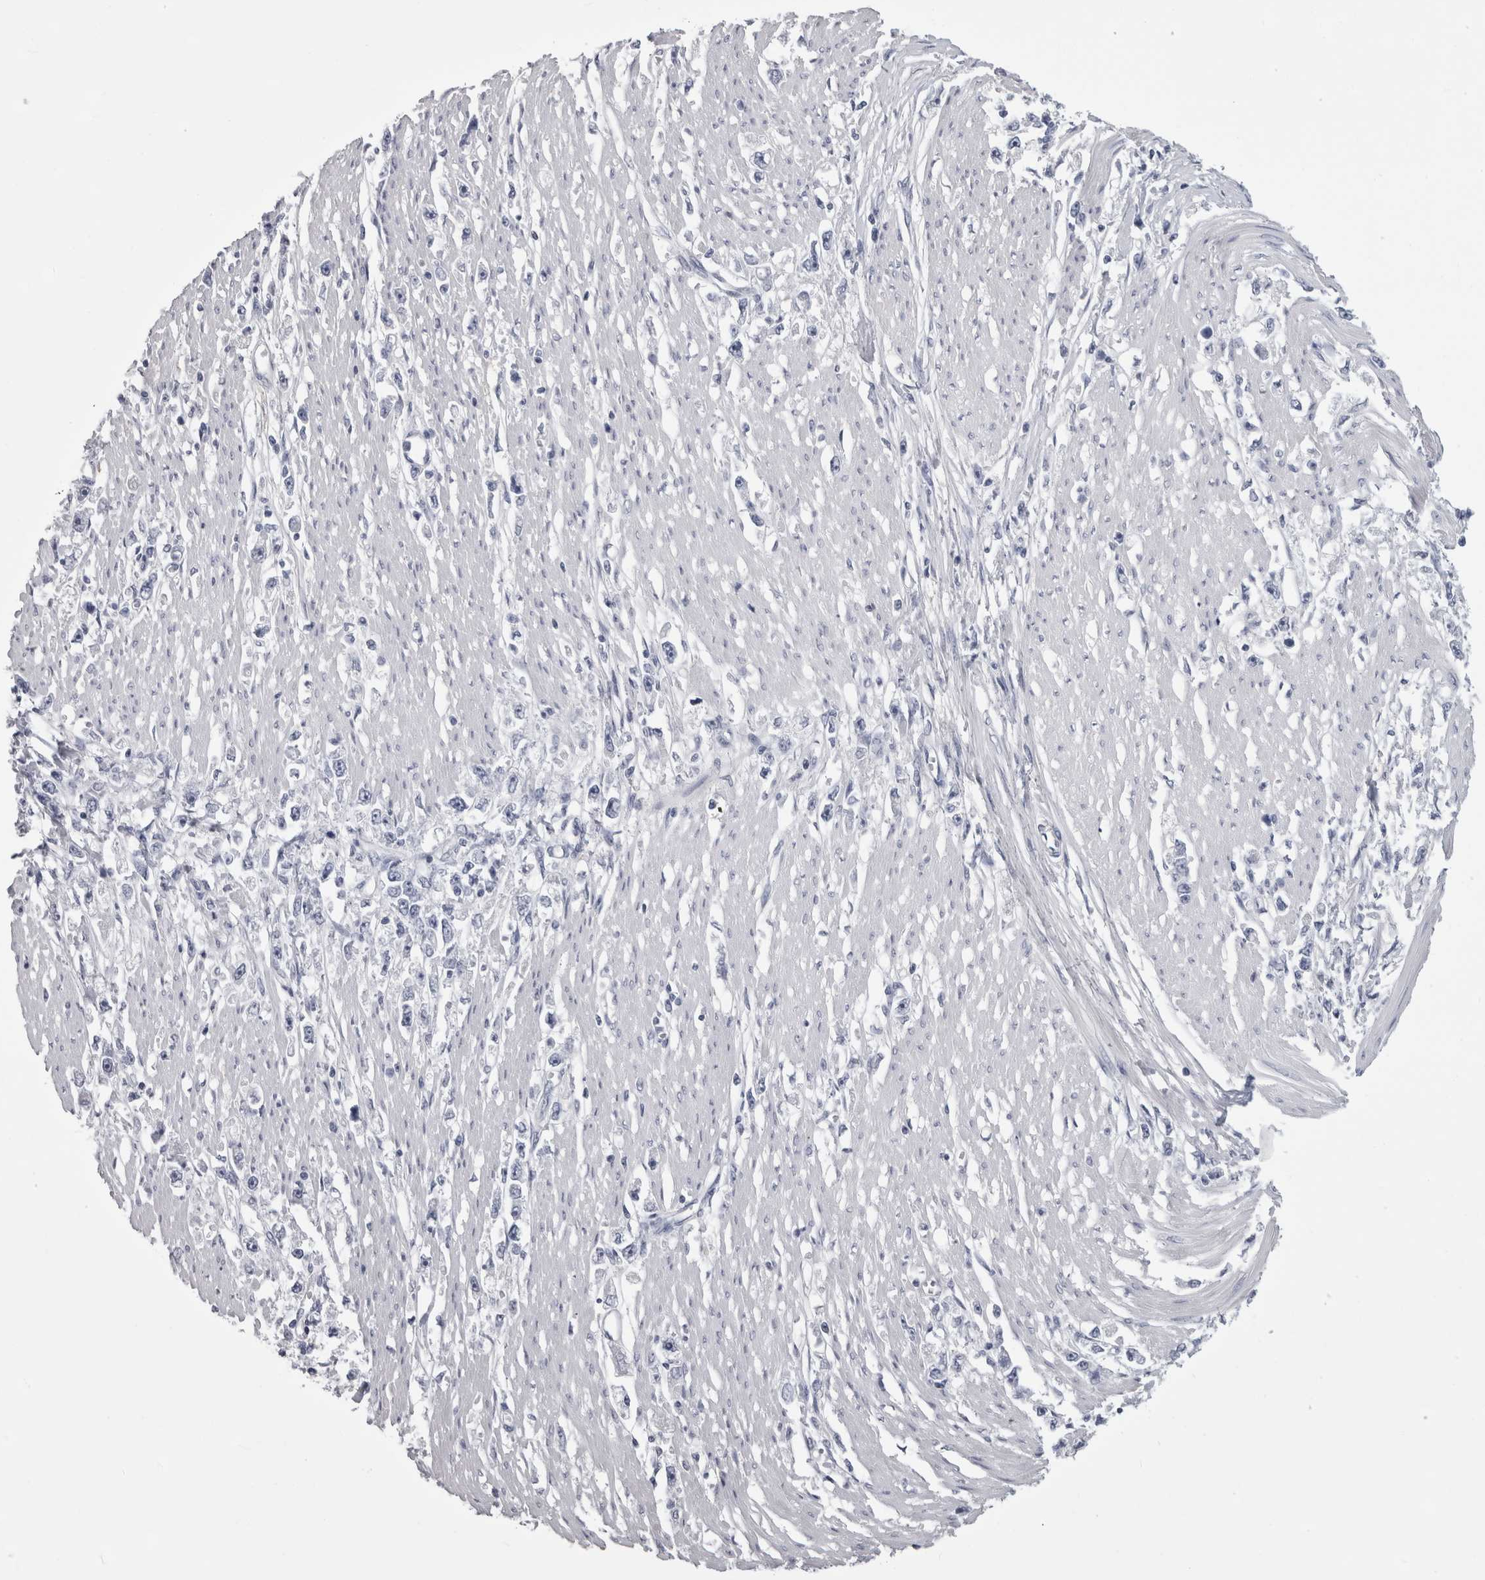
{"staining": {"intensity": "negative", "quantity": "none", "location": "none"}, "tissue": "stomach cancer", "cell_type": "Tumor cells", "image_type": "cancer", "snomed": [{"axis": "morphology", "description": "Adenocarcinoma, NOS"}, {"axis": "topography", "description": "Stomach"}], "caption": "Immunohistochemical staining of human adenocarcinoma (stomach) demonstrates no significant positivity in tumor cells.", "gene": "AFMID", "patient": {"sex": "female", "age": 59}}